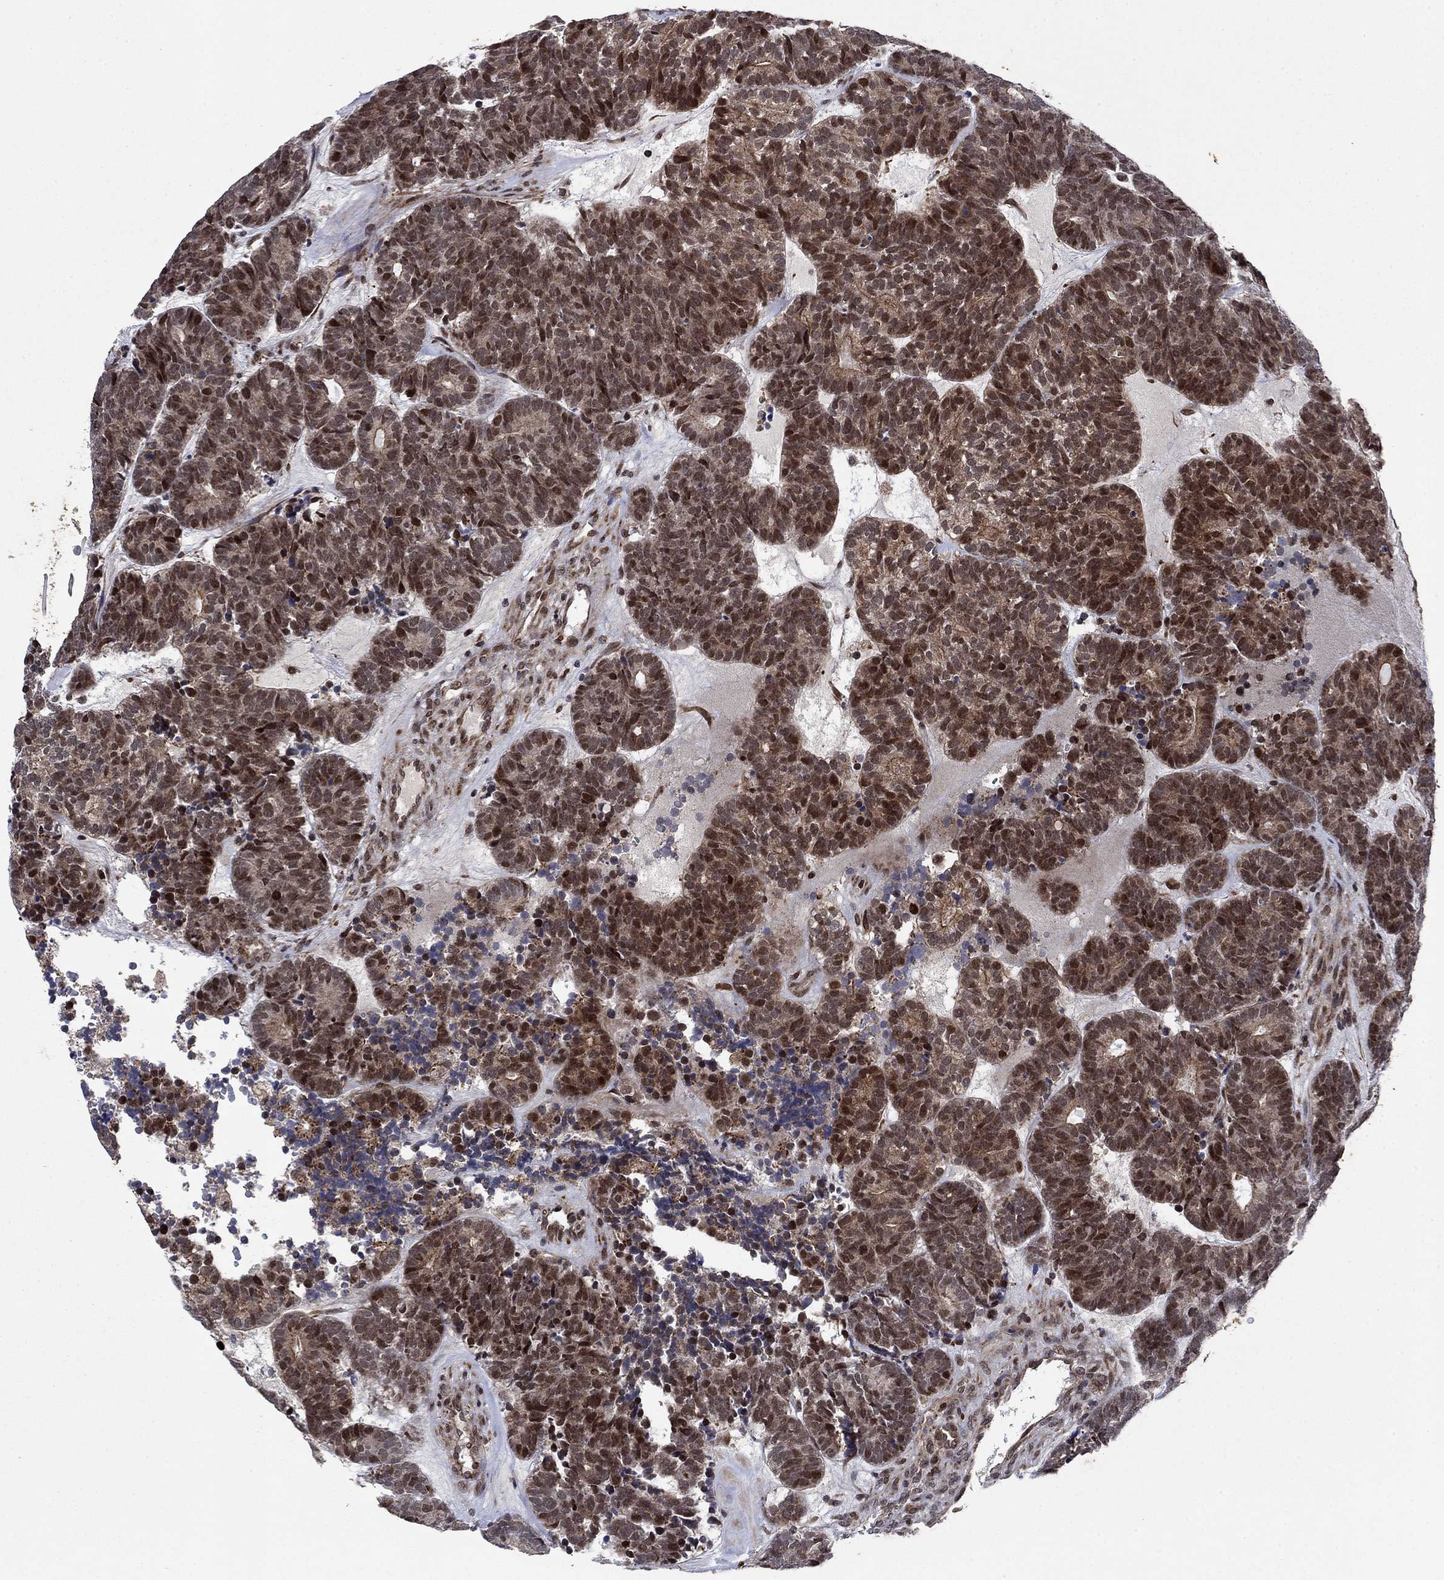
{"staining": {"intensity": "strong", "quantity": "<25%", "location": "nuclear"}, "tissue": "head and neck cancer", "cell_type": "Tumor cells", "image_type": "cancer", "snomed": [{"axis": "morphology", "description": "Adenocarcinoma, NOS"}, {"axis": "topography", "description": "Head-Neck"}], "caption": "Immunohistochemistry (DAB (3,3'-diaminobenzidine)) staining of head and neck cancer shows strong nuclear protein expression in about <25% of tumor cells.", "gene": "PRICKLE4", "patient": {"sex": "female", "age": 81}}